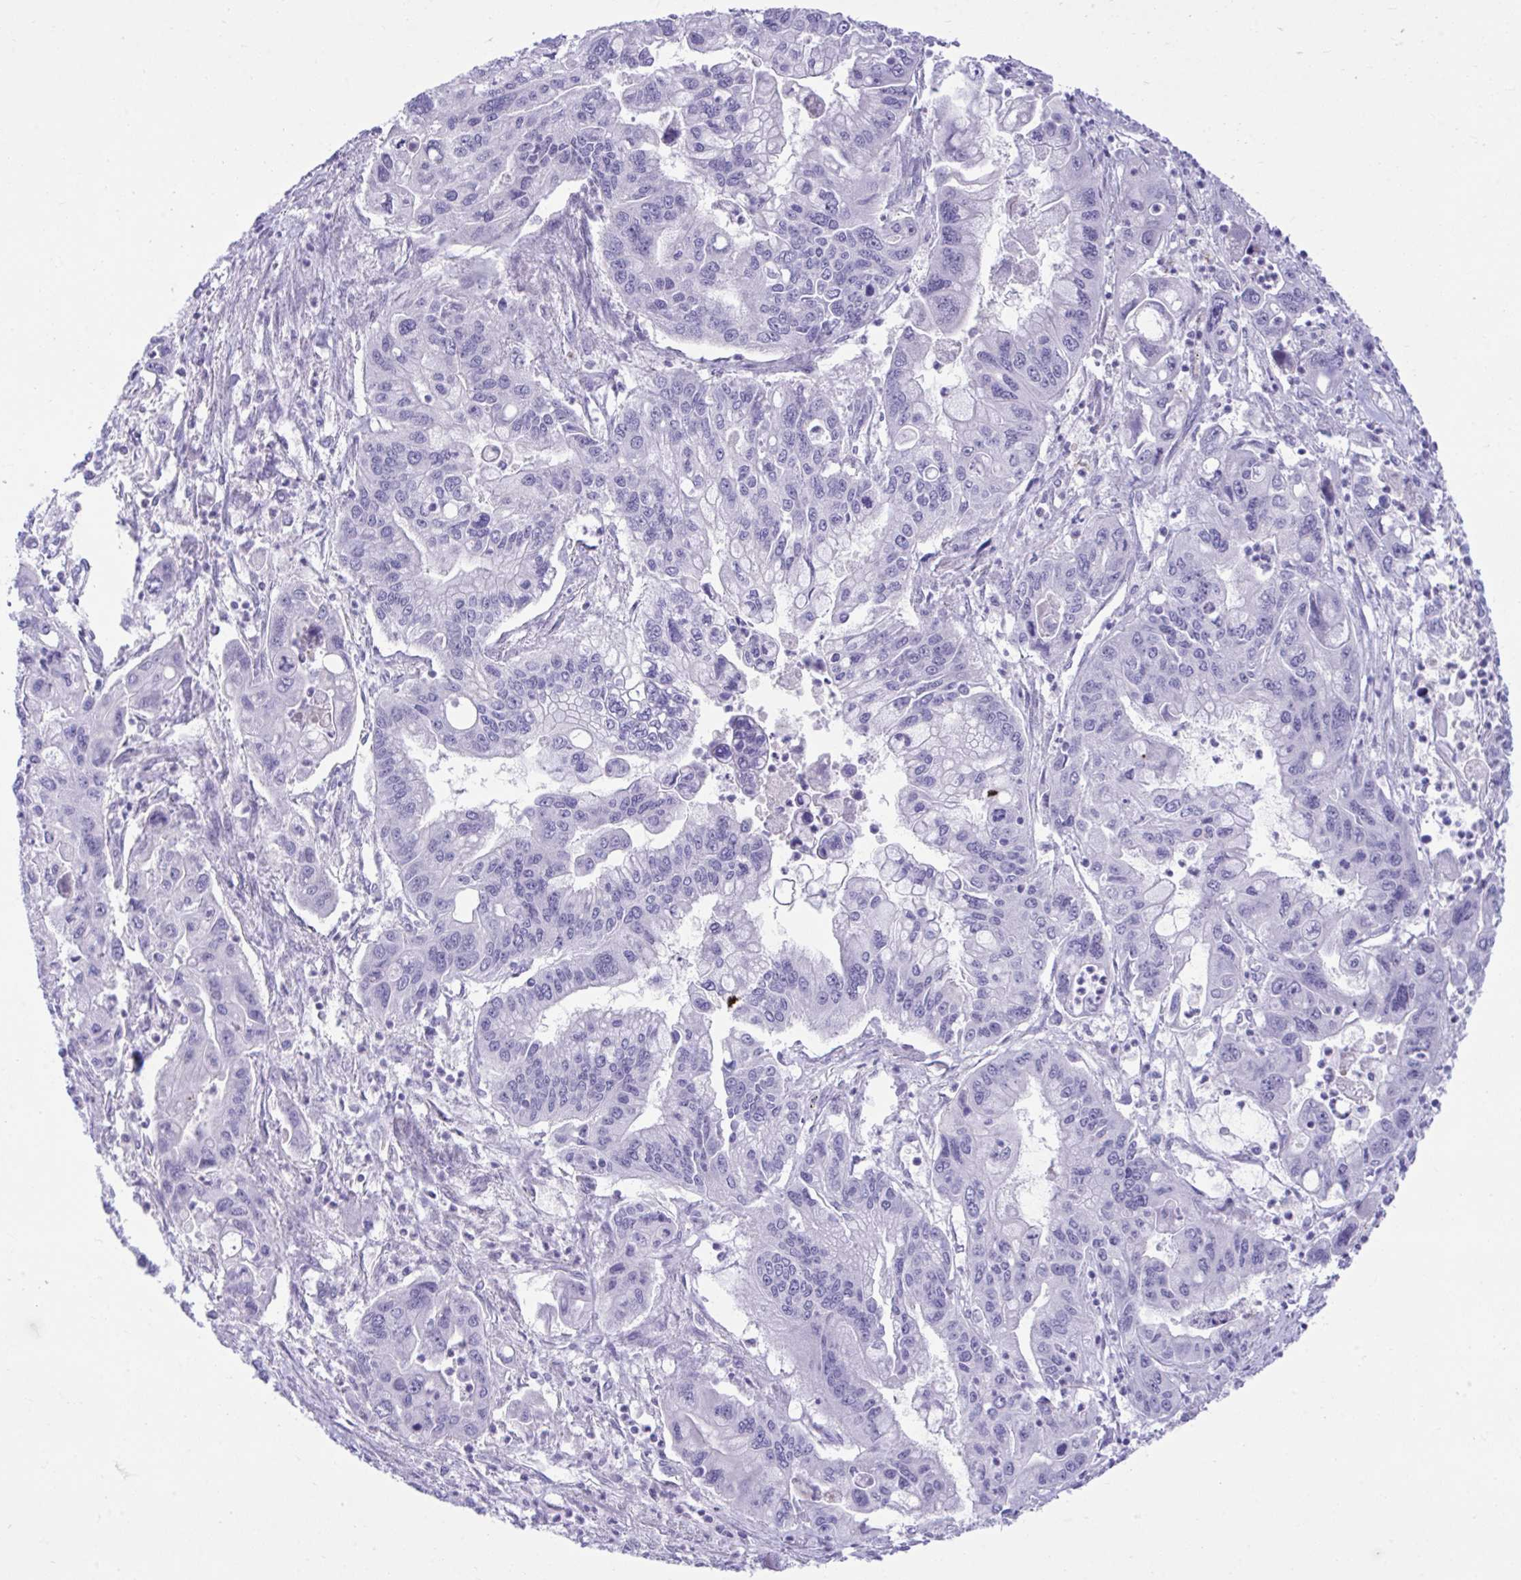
{"staining": {"intensity": "negative", "quantity": "none", "location": "none"}, "tissue": "pancreatic cancer", "cell_type": "Tumor cells", "image_type": "cancer", "snomed": [{"axis": "morphology", "description": "Adenocarcinoma, NOS"}, {"axis": "topography", "description": "Pancreas"}], "caption": "High power microscopy photomicrograph of an immunohistochemistry image of pancreatic adenocarcinoma, revealing no significant expression in tumor cells. (Stains: DAB (3,3'-diaminobenzidine) immunohistochemistry with hematoxylin counter stain, Microscopy: brightfield microscopy at high magnification).", "gene": "MED9", "patient": {"sex": "male", "age": 62}}